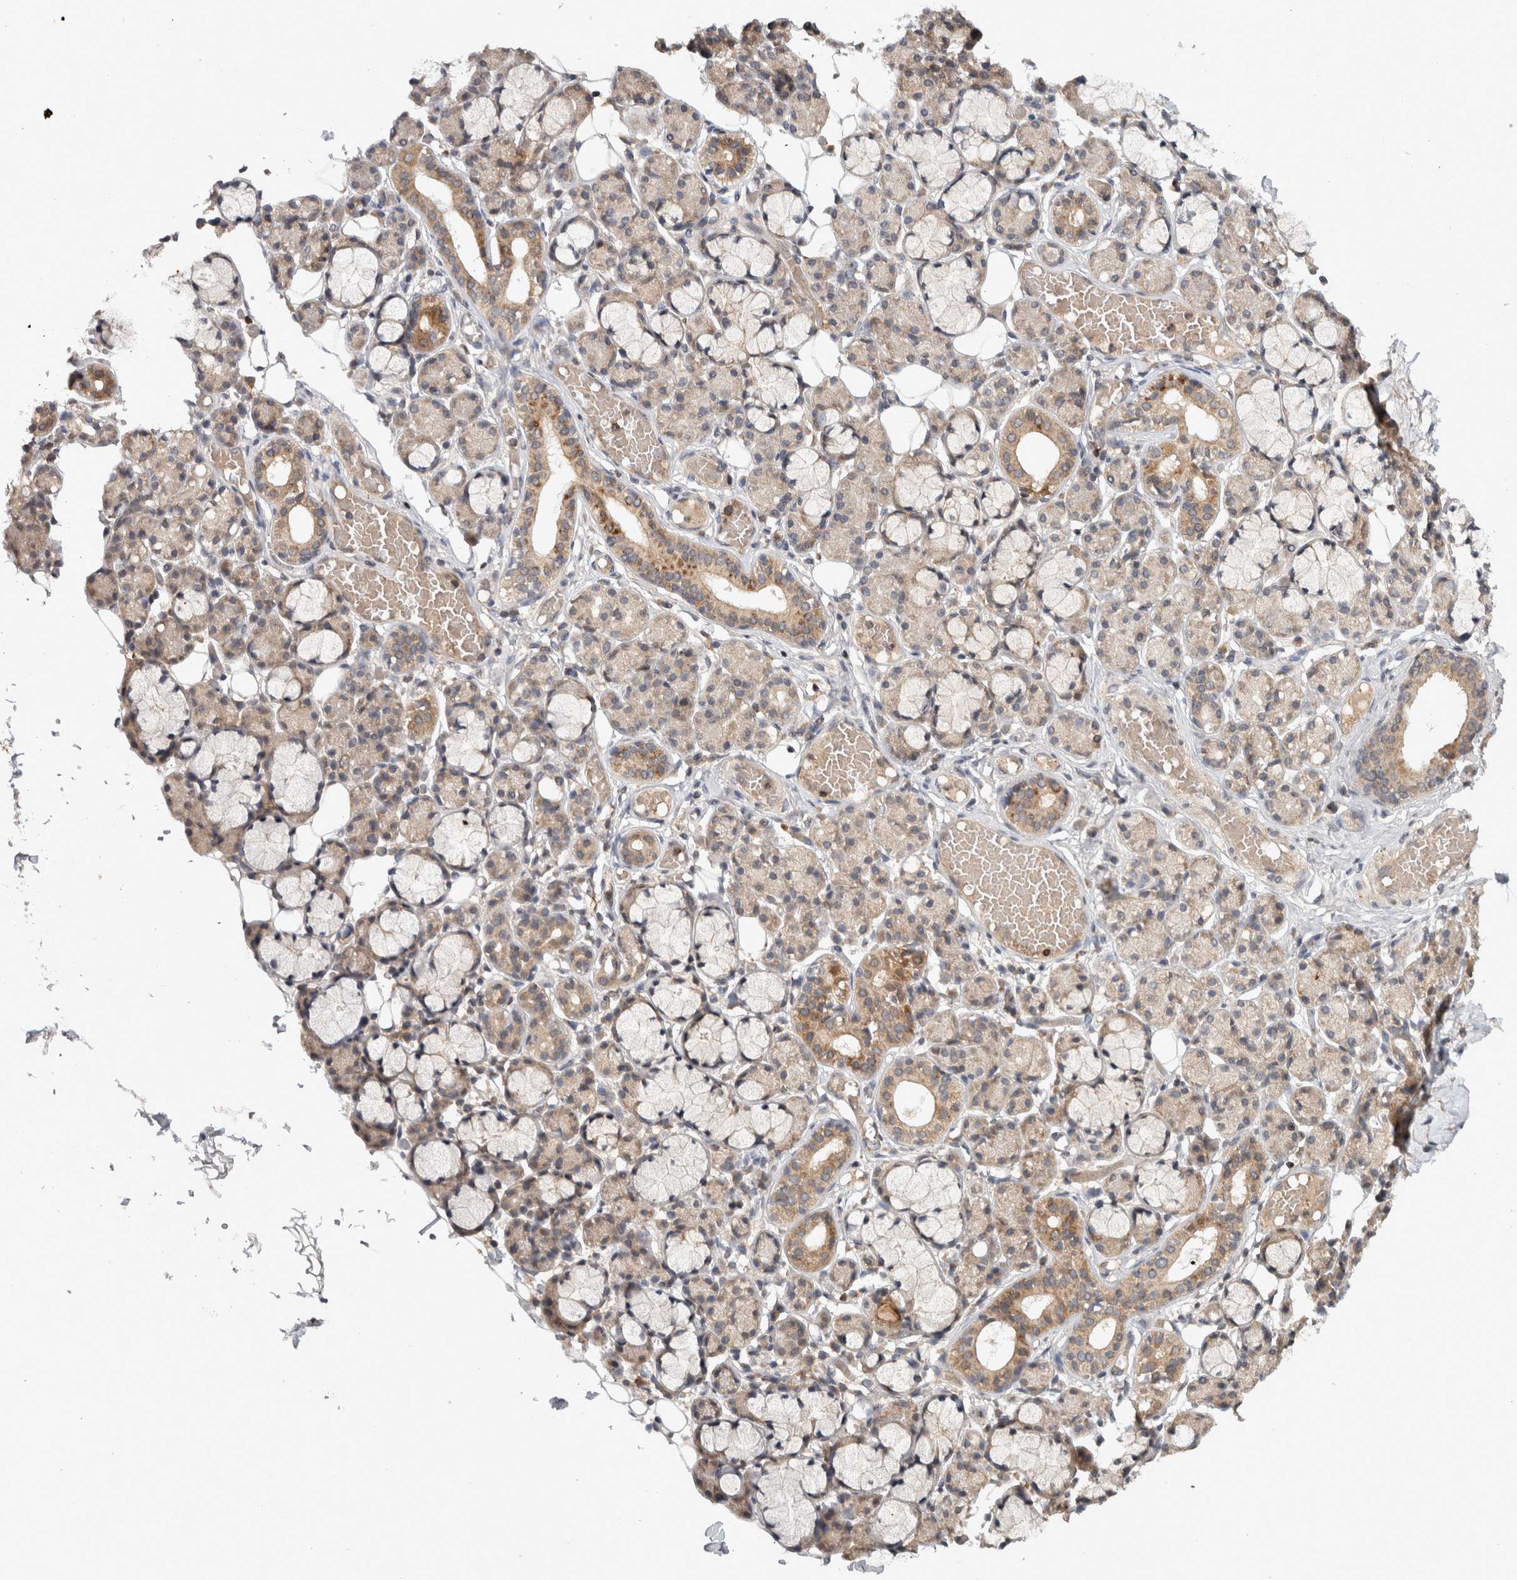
{"staining": {"intensity": "moderate", "quantity": "<25%", "location": "cytoplasmic/membranous"}, "tissue": "salivary gland", "cell_type": "Glandular cells", "image_type": "normal", "snomed": [{"axis": "morphology", "description": "Normal tissue, NOS"}, {"axis": "topography", "description": "Salivary gland"}], "caption": "The immunohistochemical stain highlights moderate cytoplasmic/membranous staining in glandular cells of unremarkable salivary gland.", "gene": "HMOX2", "patient": {"sex": "male", "age": 63}}